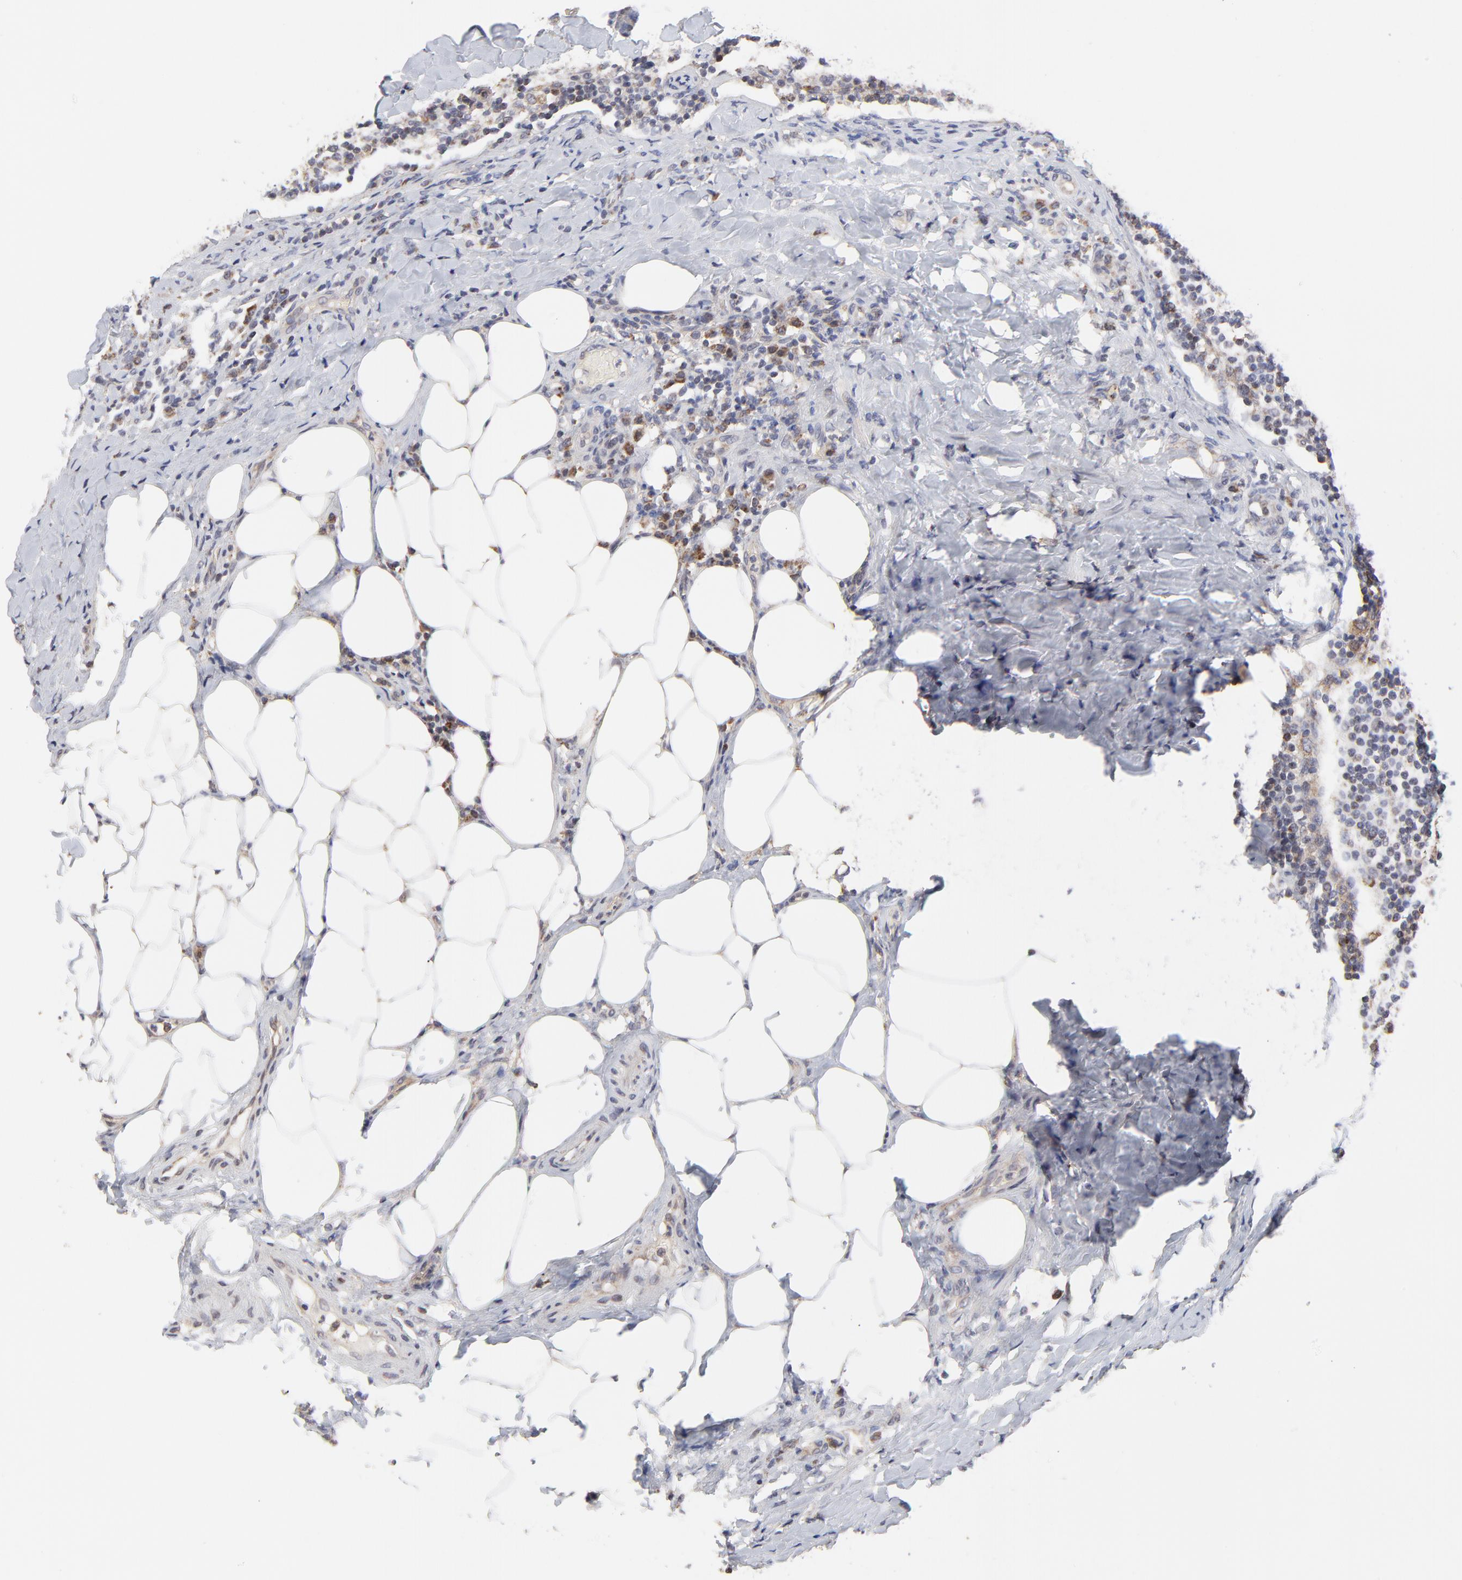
{"staining": {"intensity": "moderate", "quantity": "25%-75%", "location": "cytoplasmic/membranous"}, "tissue": "lymph node", "cell_type": "Germinal center cells", "image_type": "normal", "snomed": [{"axis": "morphology", "description": "Normal tissue, NOS"}, {"axis": "morphology", "description": "Inflammation, NOS"}, {"axis": "topography", "description": "Lymph node"}], "caption": "Benign lymph node was stained to show a protein in brown. There is medium levels of moderate cytoplasmic/membranous expression in approximately 25%-75% of germinal center cells. (DAB (3,3'-diaminobenzidine) IHC with brightfield microscopy, high magnification).", "gene": "ZNF550", "patient": {"sex": "male", "age": 46}}